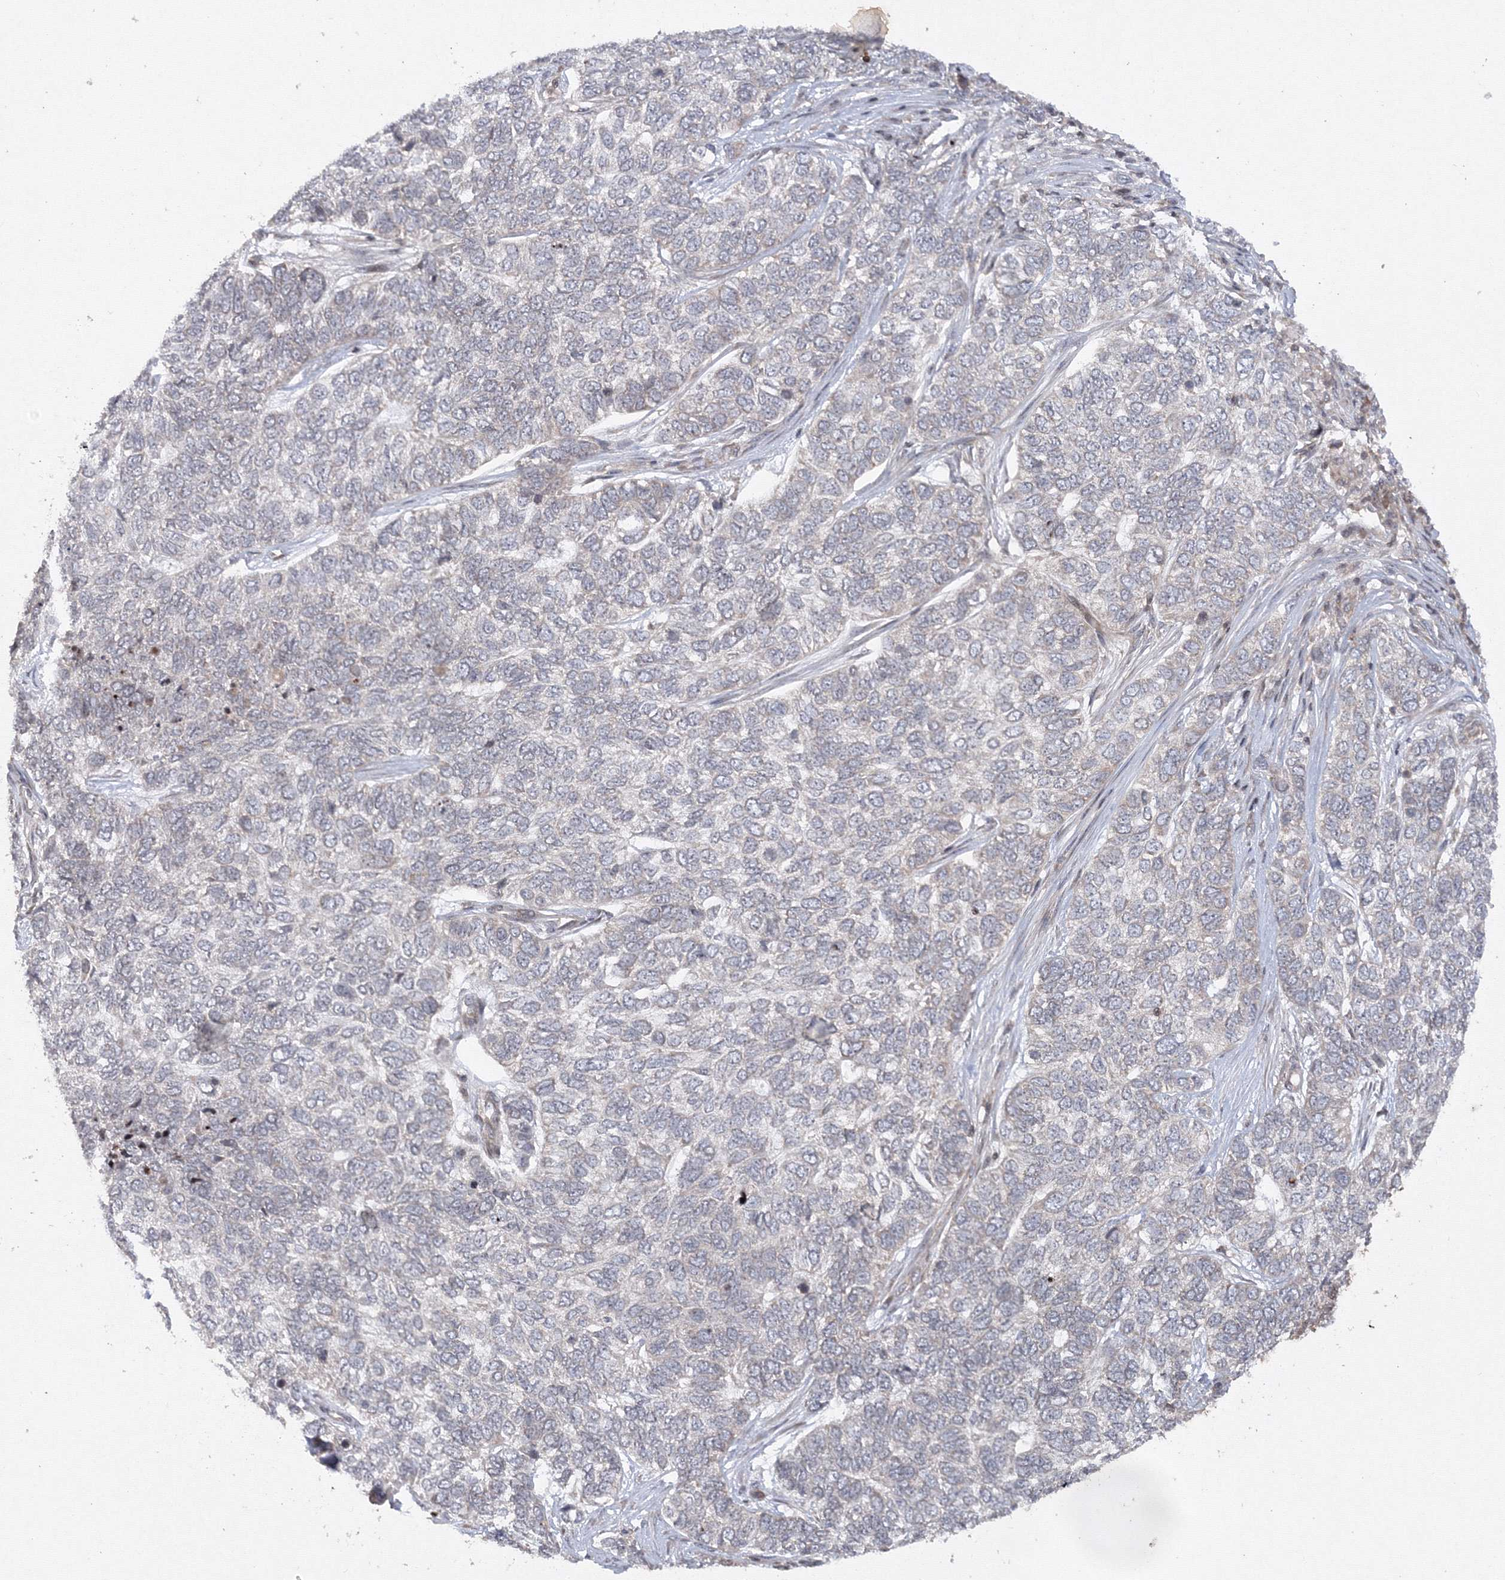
{"staining": {"intensity": "negative", "quantity": "none", "location": "none"}, "tissue": "skin cancer", "cell_type": "Tumor cells", "image_type": "cancer", "snomed": [{"axis": "morphology", "description": "Basal cell carcinoma"}, {"axis": "topography", "description": "Skin"}], "caption": "Skin cancer stained for a protein using immunohistochemistry (IHC) reveals no positivity tumor cells.", "gene": "MKRN2", "patient": {"sex": "female", "age": 65}}